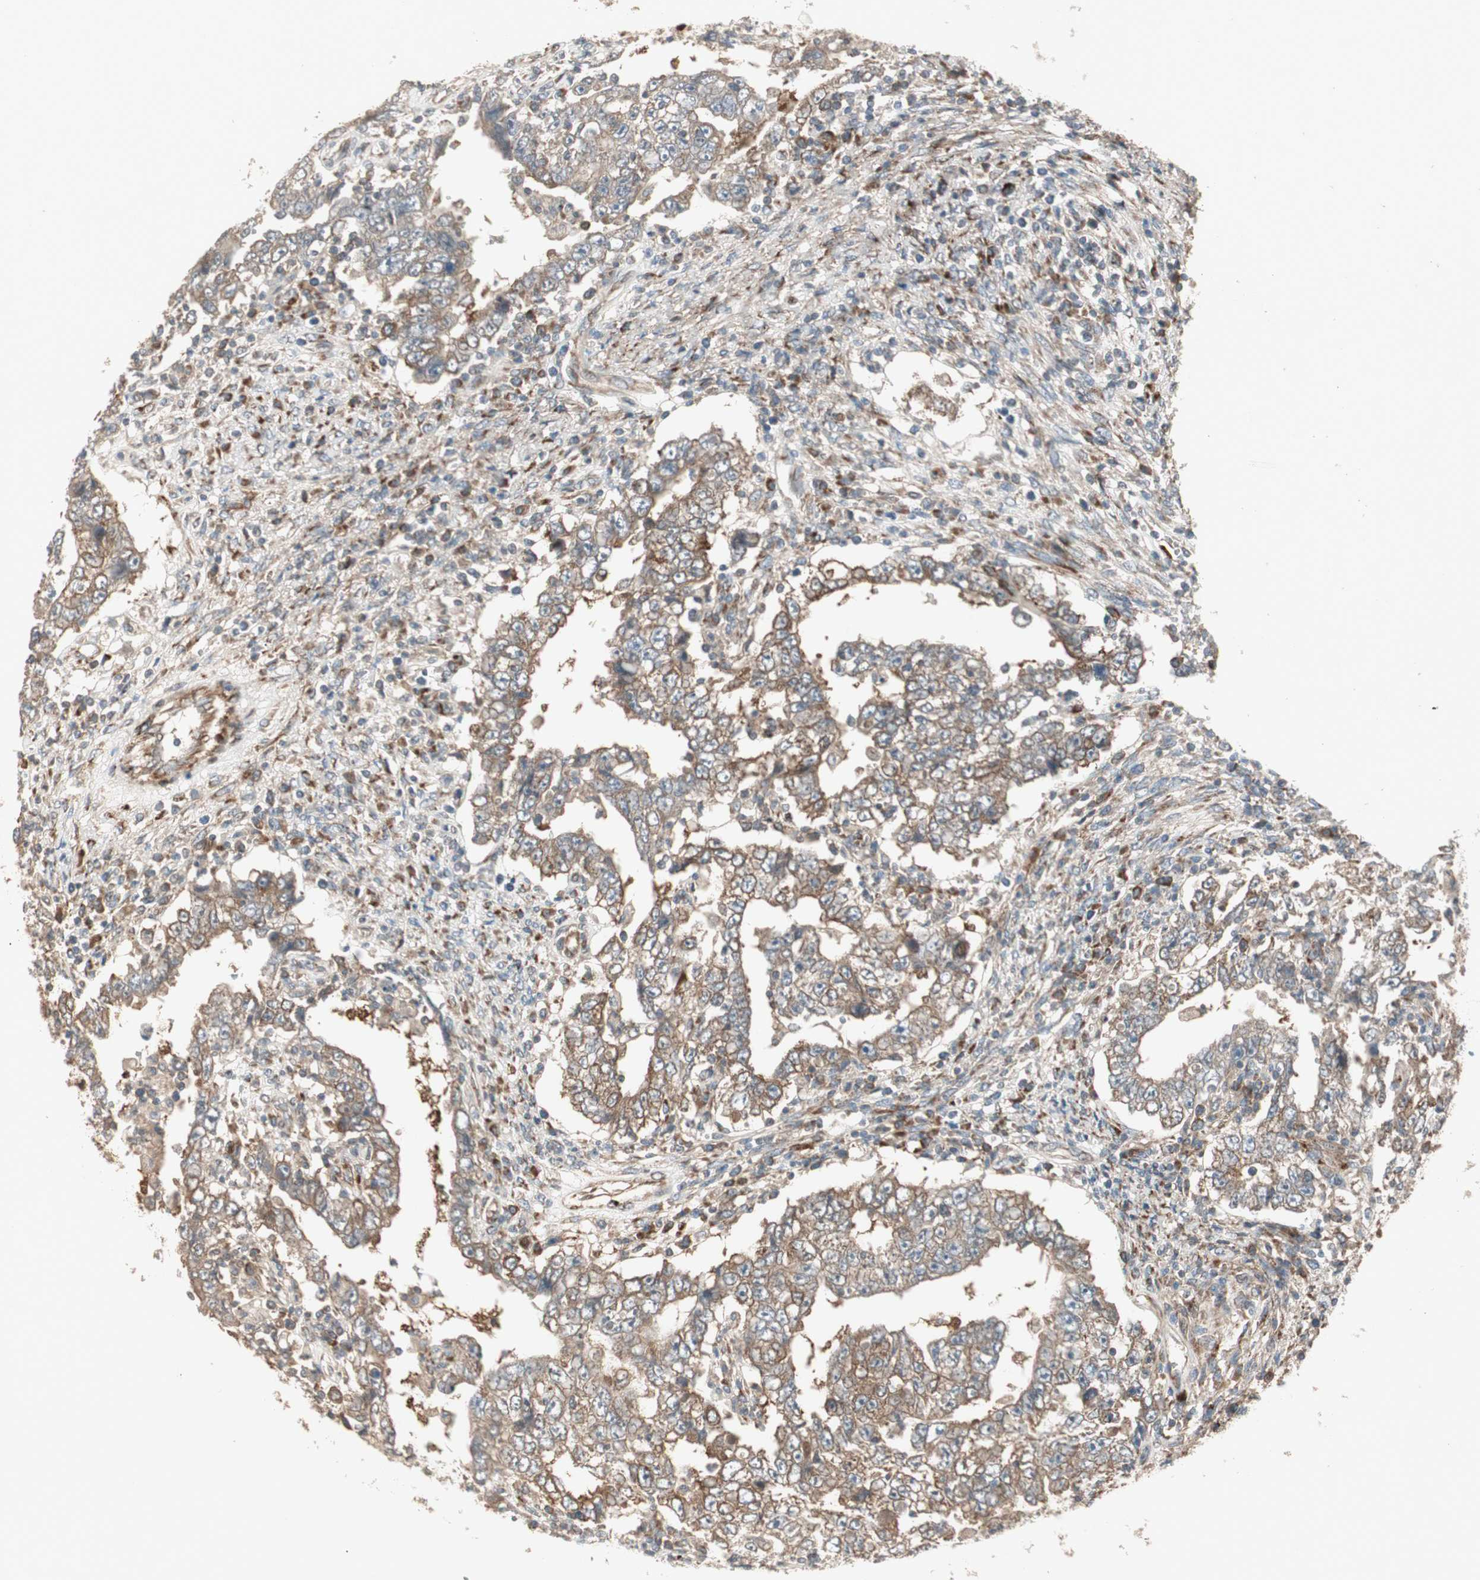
{"staining": {"intensity": "moderate", "quantity": ">75%", "location": "cytoplasmic/membranous"}, "tissue": "testis cancer", "cell_type": "Tumor cells", "image_type": "cancer", "snomed": [{"axis": "morphology", "description": "Carcinoma, Embryonal, NOS"}, {"axis": "topography", "description": "Testis"}], "caption": "The histopathology image demonstrates a brown stain indicating the presence of a protein in the cytoplasmic/membranous of tumor cells in testis embryonal carcinoma.", "gene": "PPP2R5E", "patient": {"sex": "male", "age": 26}}